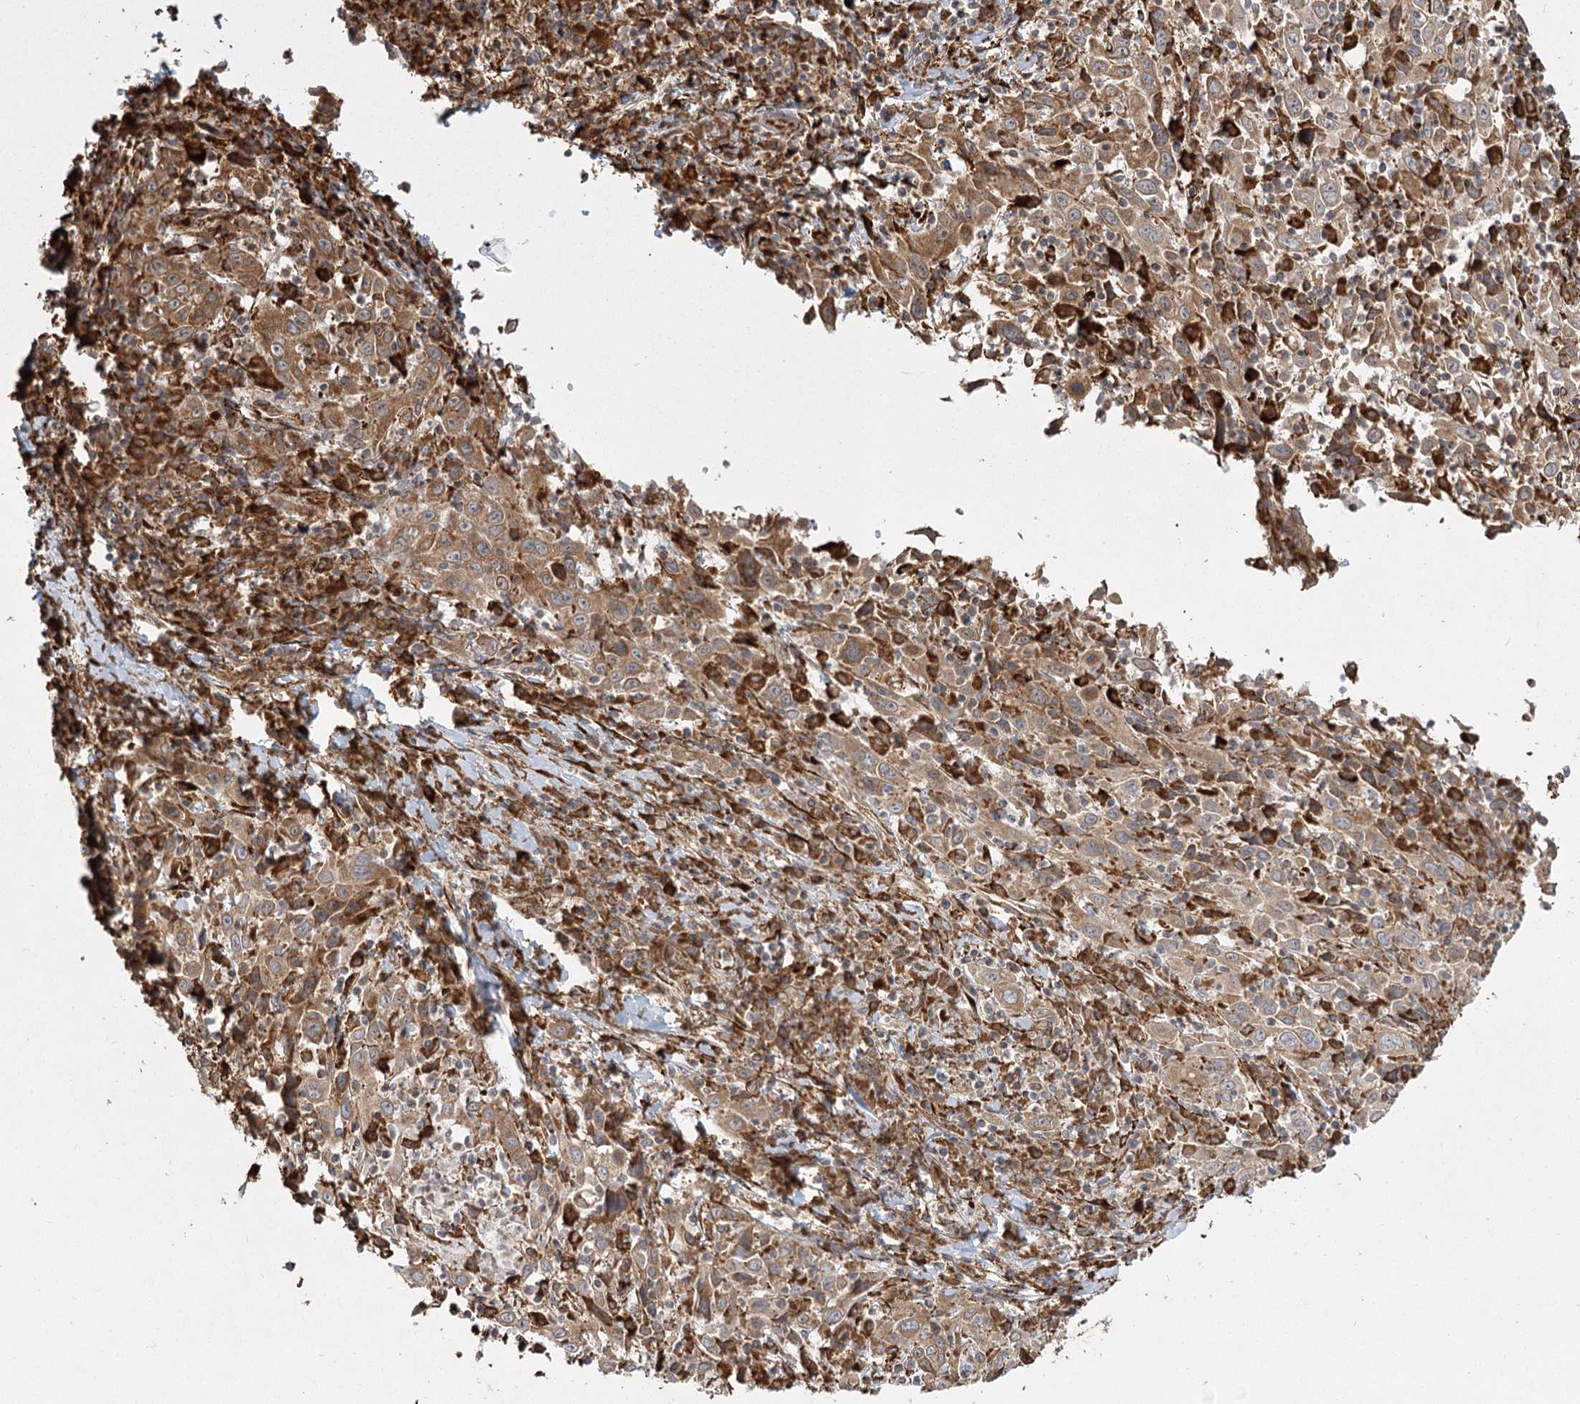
{"staining": {"intensity": "moderate", "quantity": ">75%", "location": "cytoplasmic/membranous"}, "tissue": "cervical cancer", "cell_type": "Tumor cells", "image_type": "cancer", "snomed": [{"axis": "morphology", "description": "Squamous cell carcinoma, NOS"}, {"axis": "topography", "description": "Cervix"}], "caption": "This image exhibits IHC staining of human cervical squamous cell carcinoma, with medium moderate cytoplasmic/membranous positivity in about >75% of tumor cells.", "gene": "FAM13A", "patient": {"sex": "female", "age": 46}}